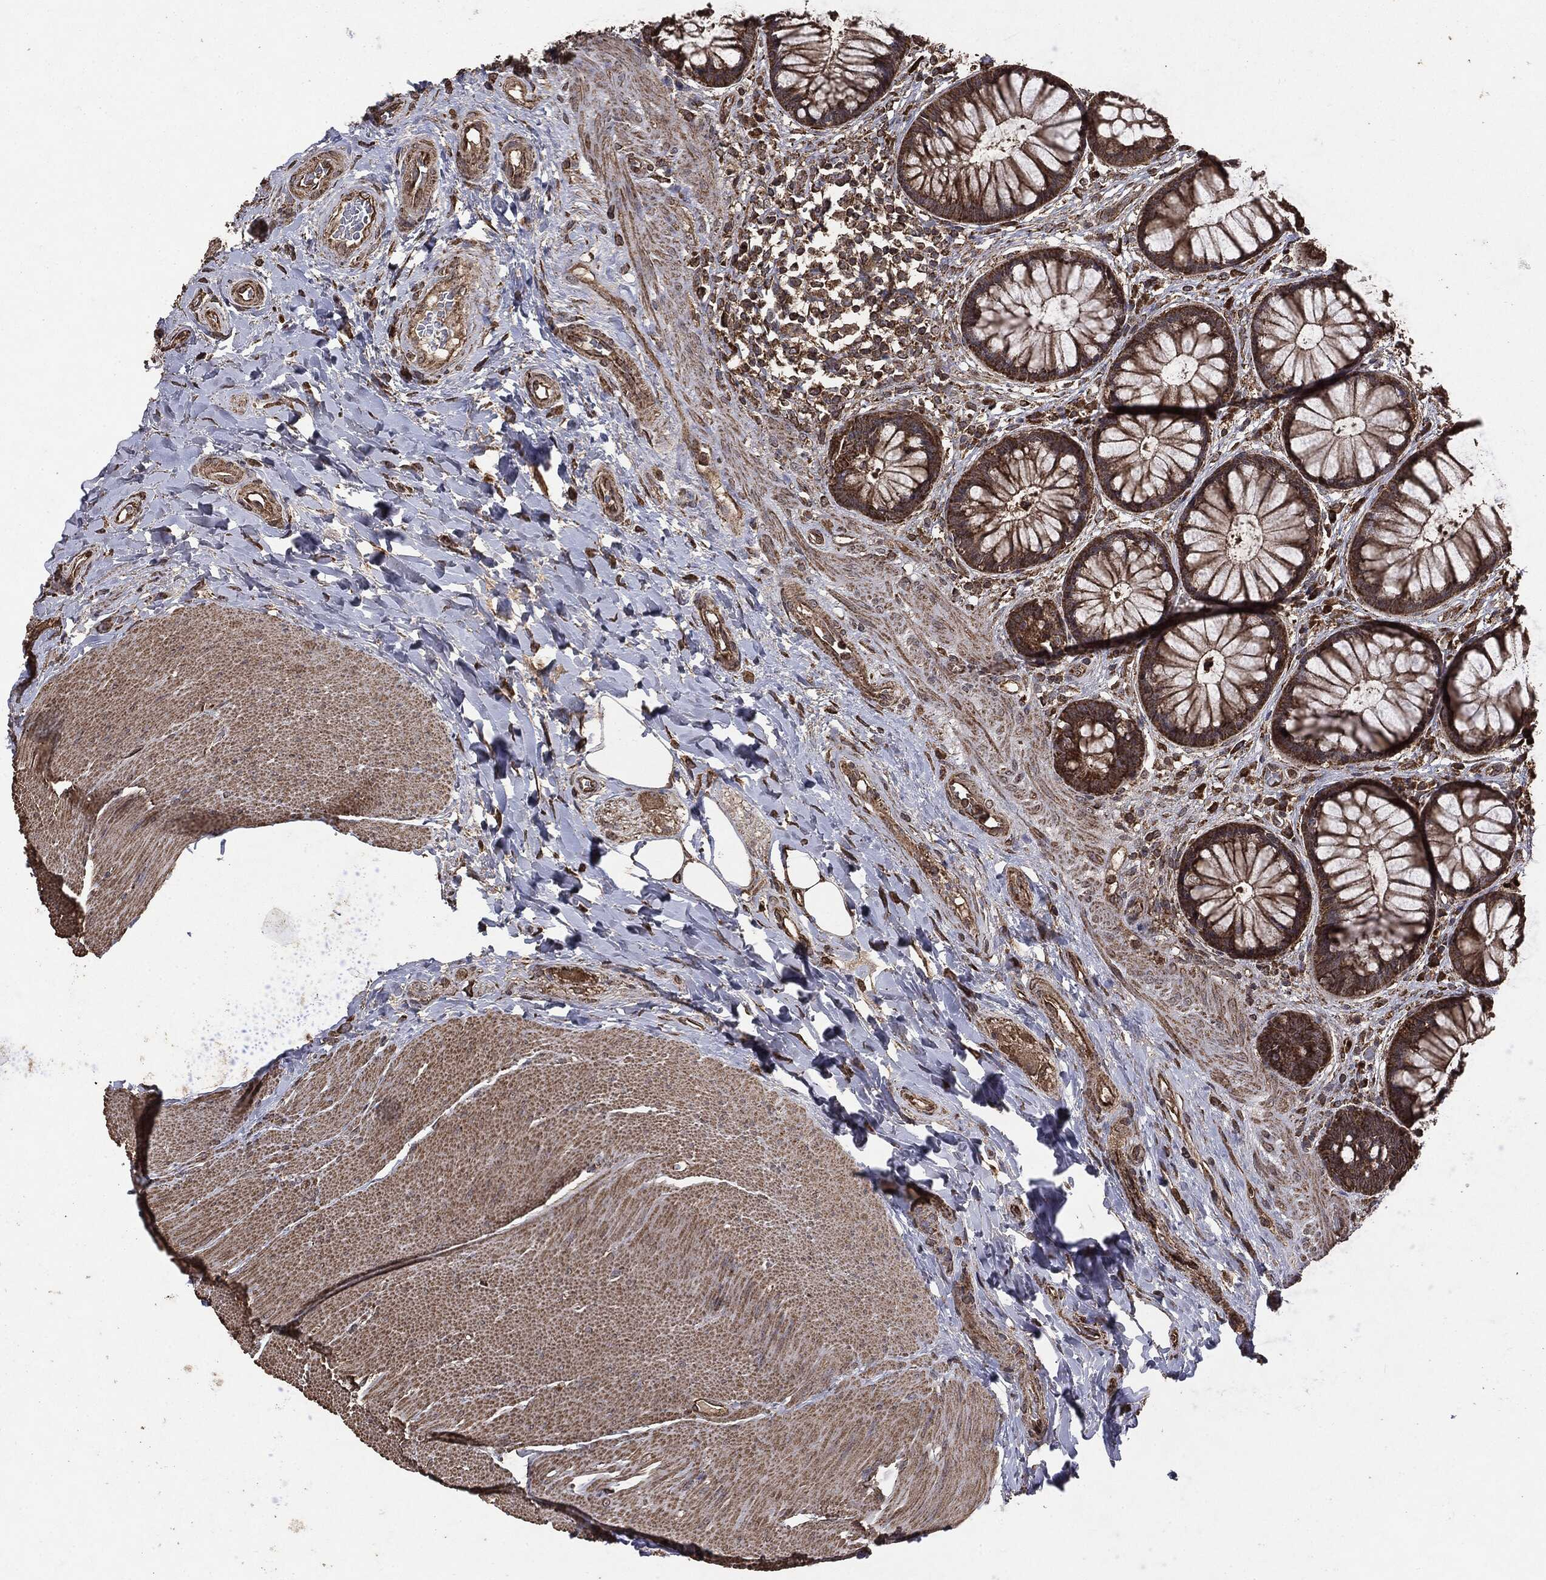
{"staining": {"intensity": "moderate", "quantity": ">75%", "location": "cytoplasmic/membranous"}, "tissue": "rectum", "cell_type": "Glandular cells", "image_type": "normal", "snomed": [{"axis": "morphology", "description": "Normal tissue, NOS"}, {"axis": "topography", "description": "Rectum"}], "caption": "Immunohistochemistry of benign rectum displays medium levels of moderate cytoplasmic/membranous expression in approximately >75% of glandular cells. The staining was performed using DAB, with brown indicating positive protein expression. Nuclei are stained blue with hematoxylin.", "gene": "MTOR", "patient": {"sex": "female", "age": 58}}